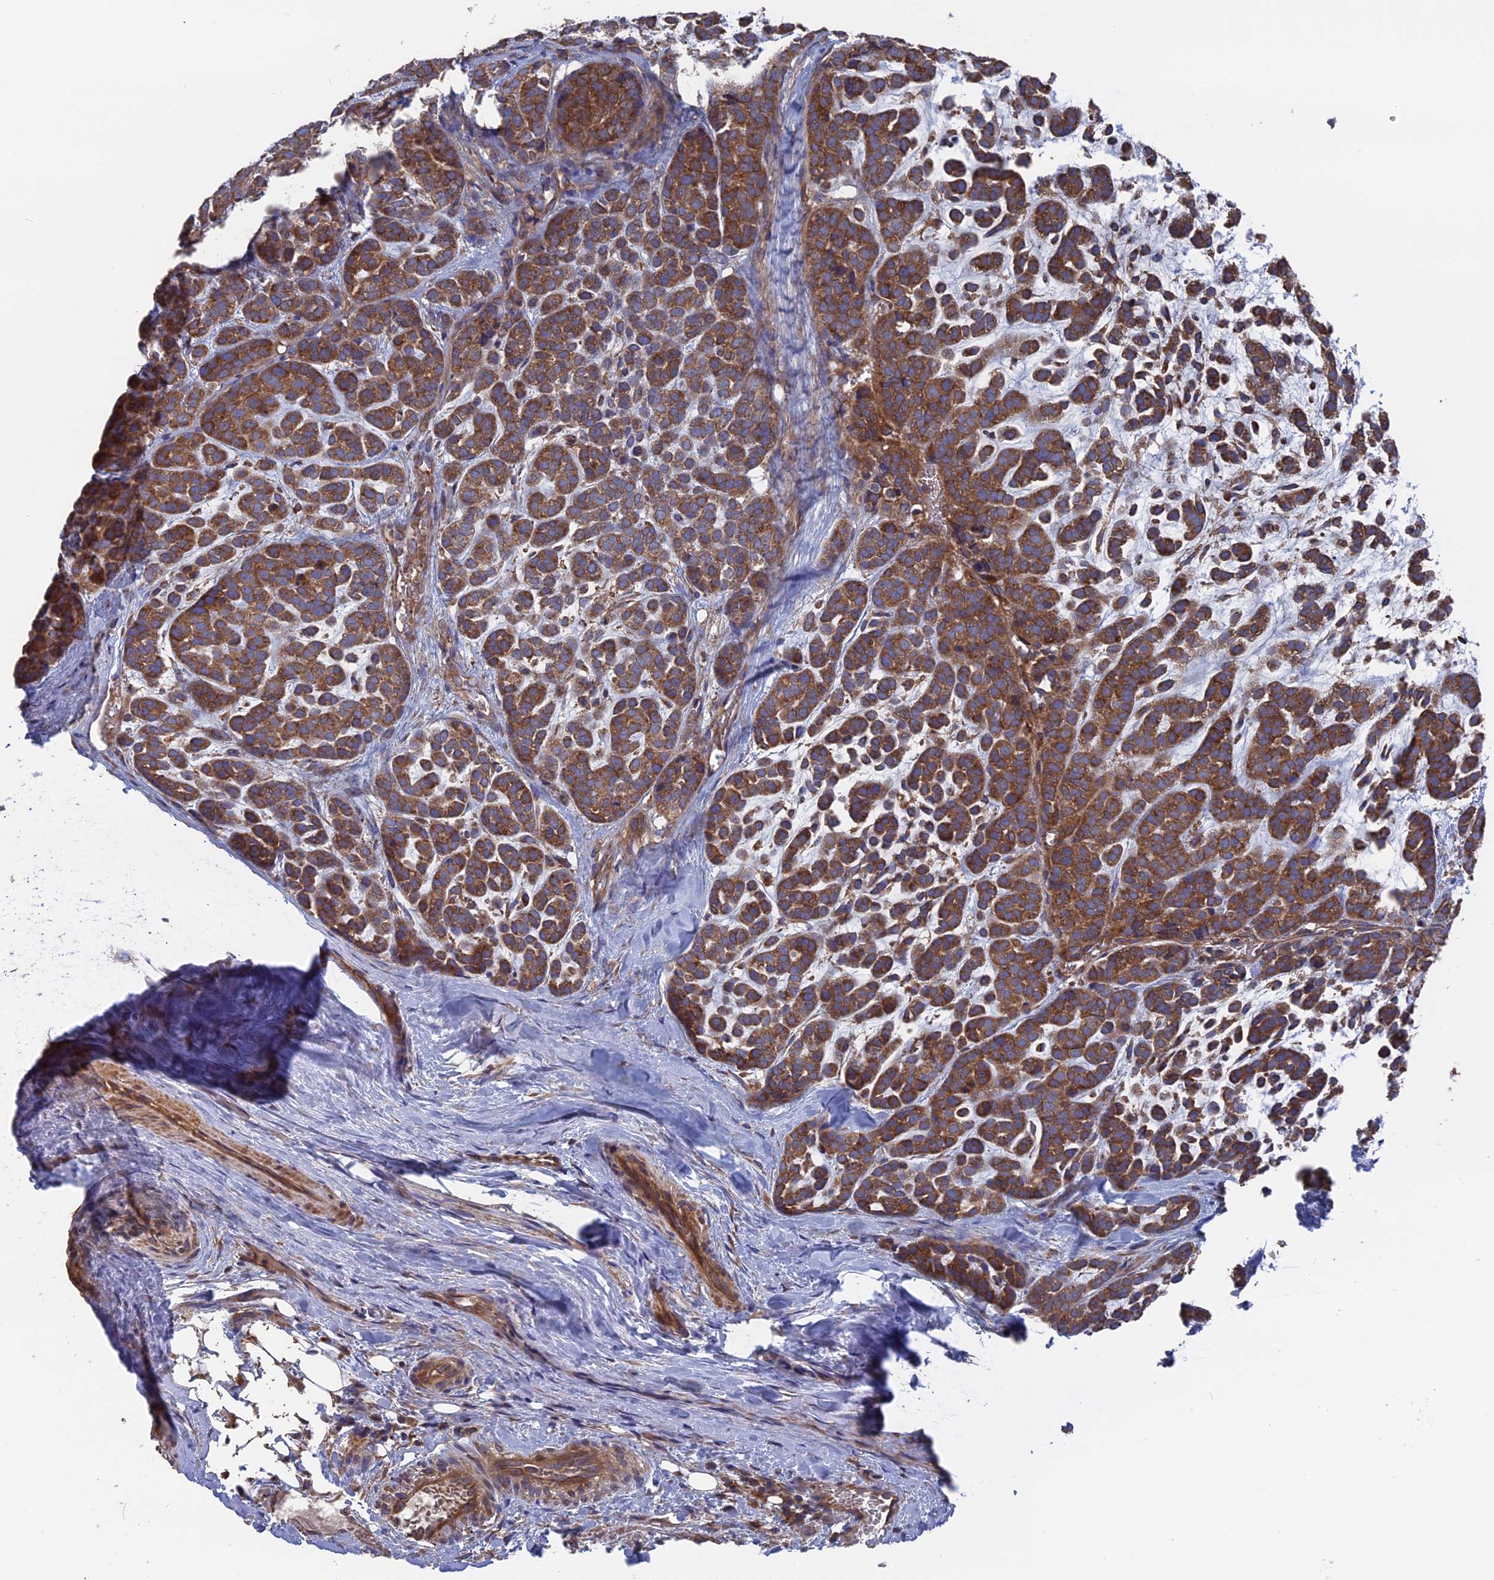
{"staining": {"intensity": "moderate", "quantity": ">75%", "location": "cytoplasmic/membranous"}, "tissue": "head and neck cancer", "cell_type": "Tumor cells", "image_type": "cancer", "snomed": [{"axis": "morphology", "description": "Adenocarcinoma, NOS"}, {"axis": "morphology", "description": "Adenoma, NOS"}, {"axis": "topography", "description": "Head-Neck"}], "caption": "Head and neck cancer (adenocarcinoma) stained with DAB IHC exhibits medium levels of moderate cytoplasmic/membranous expression in approximately >75% of tumor cells.", "gene": "TELO2", "patient": {"sex": "female", "age": 55}}